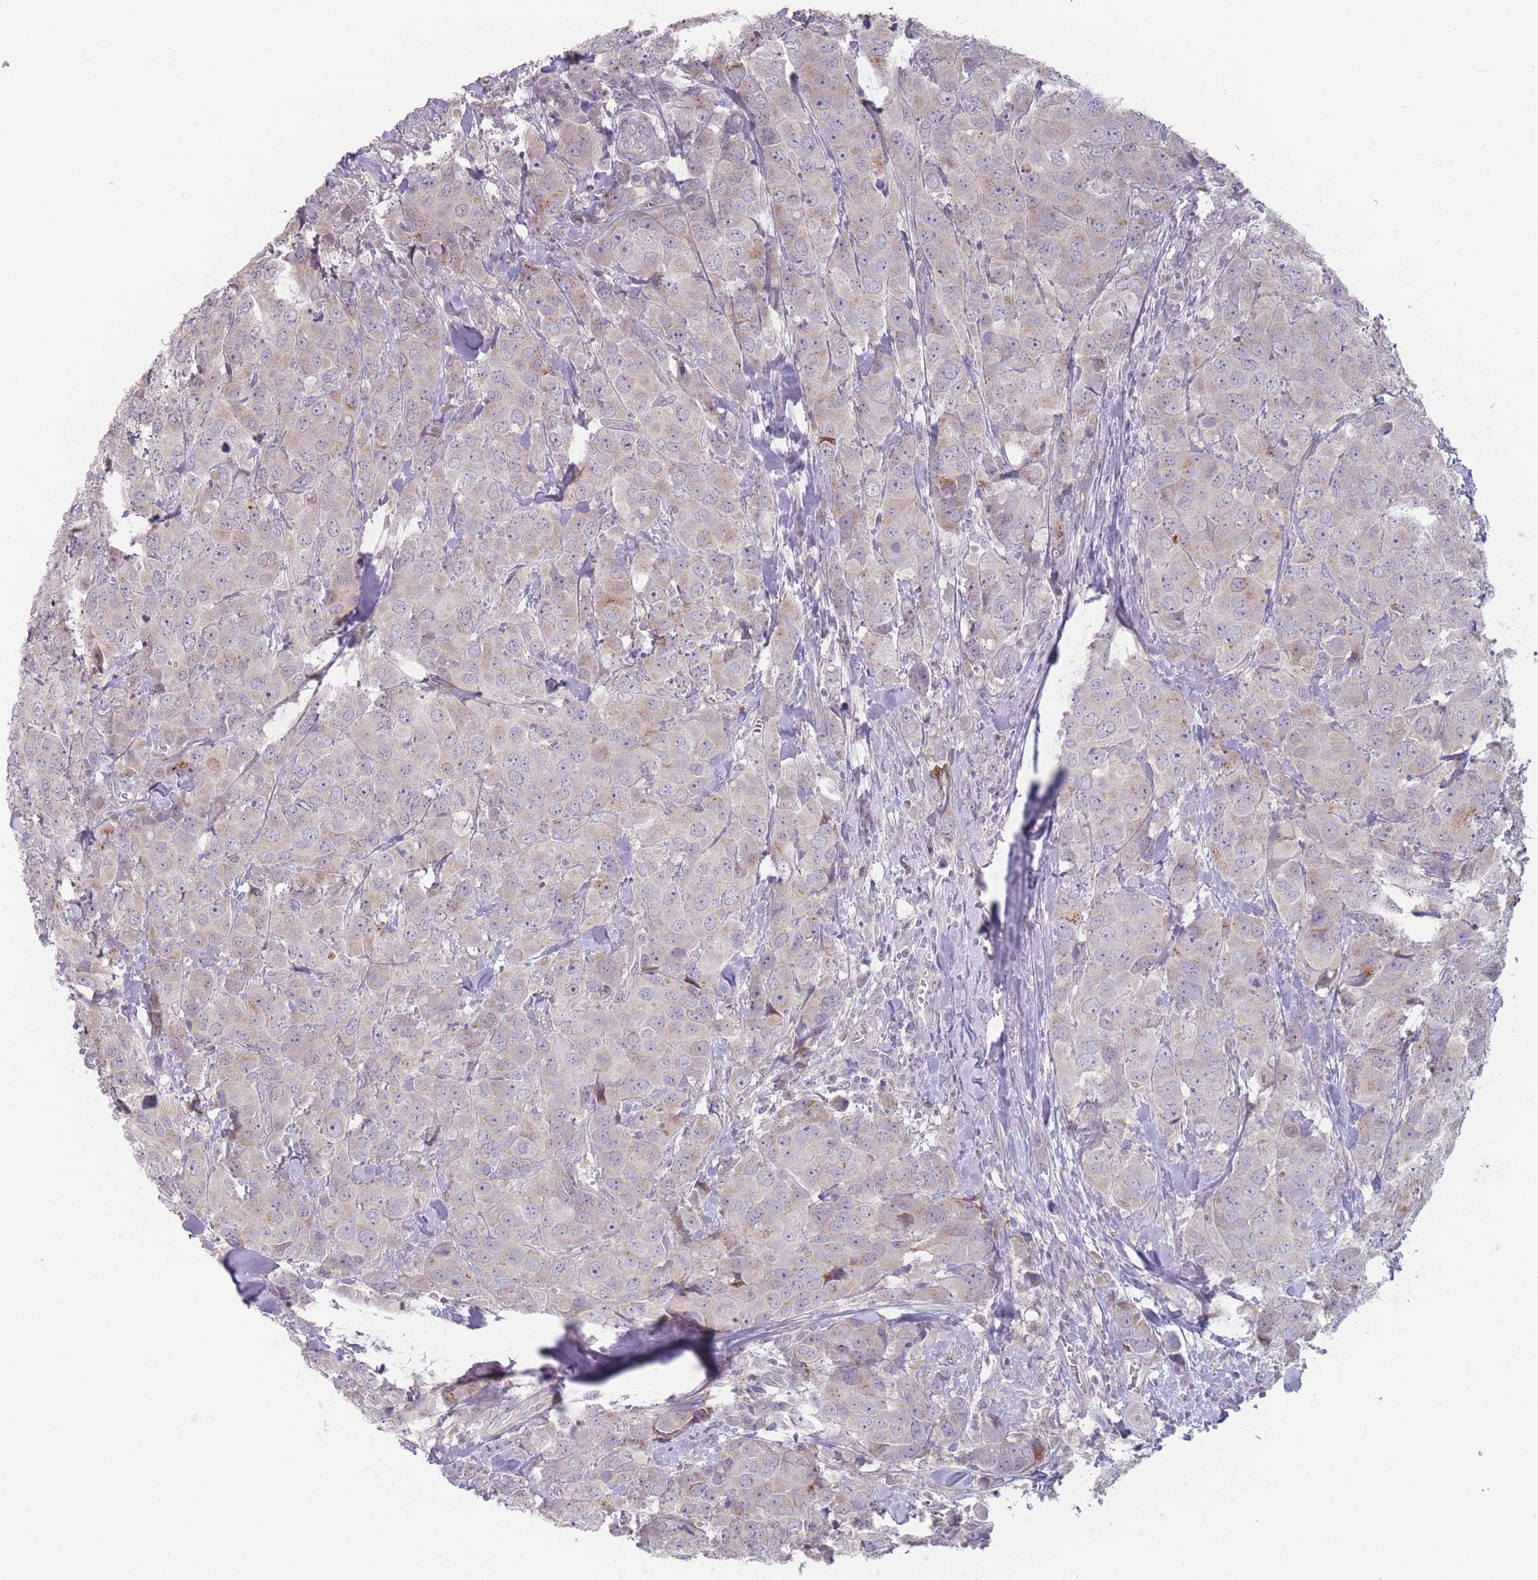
{"staining": {"intensity": "strong", "quantity": "<25%", "location": "cytoplasmic/membranous"}, "tissue": "breast cancer", "cell_type": "Tumor cells", "image_type": "cancer", "snomed": [{"axis": "morphology", "description": "Duct carcinoma"}, {"axis": "topography", "description": "Breast"}], "caption": "Immunohistochemical staining of human intraductal carcinoma (breast) shows medium levels of strong cytoplasmic/membranous staining in approximately <25% of tumor cells.", "gene": "AKAIN1", "patient": {"sex": "female", "age": 43}}